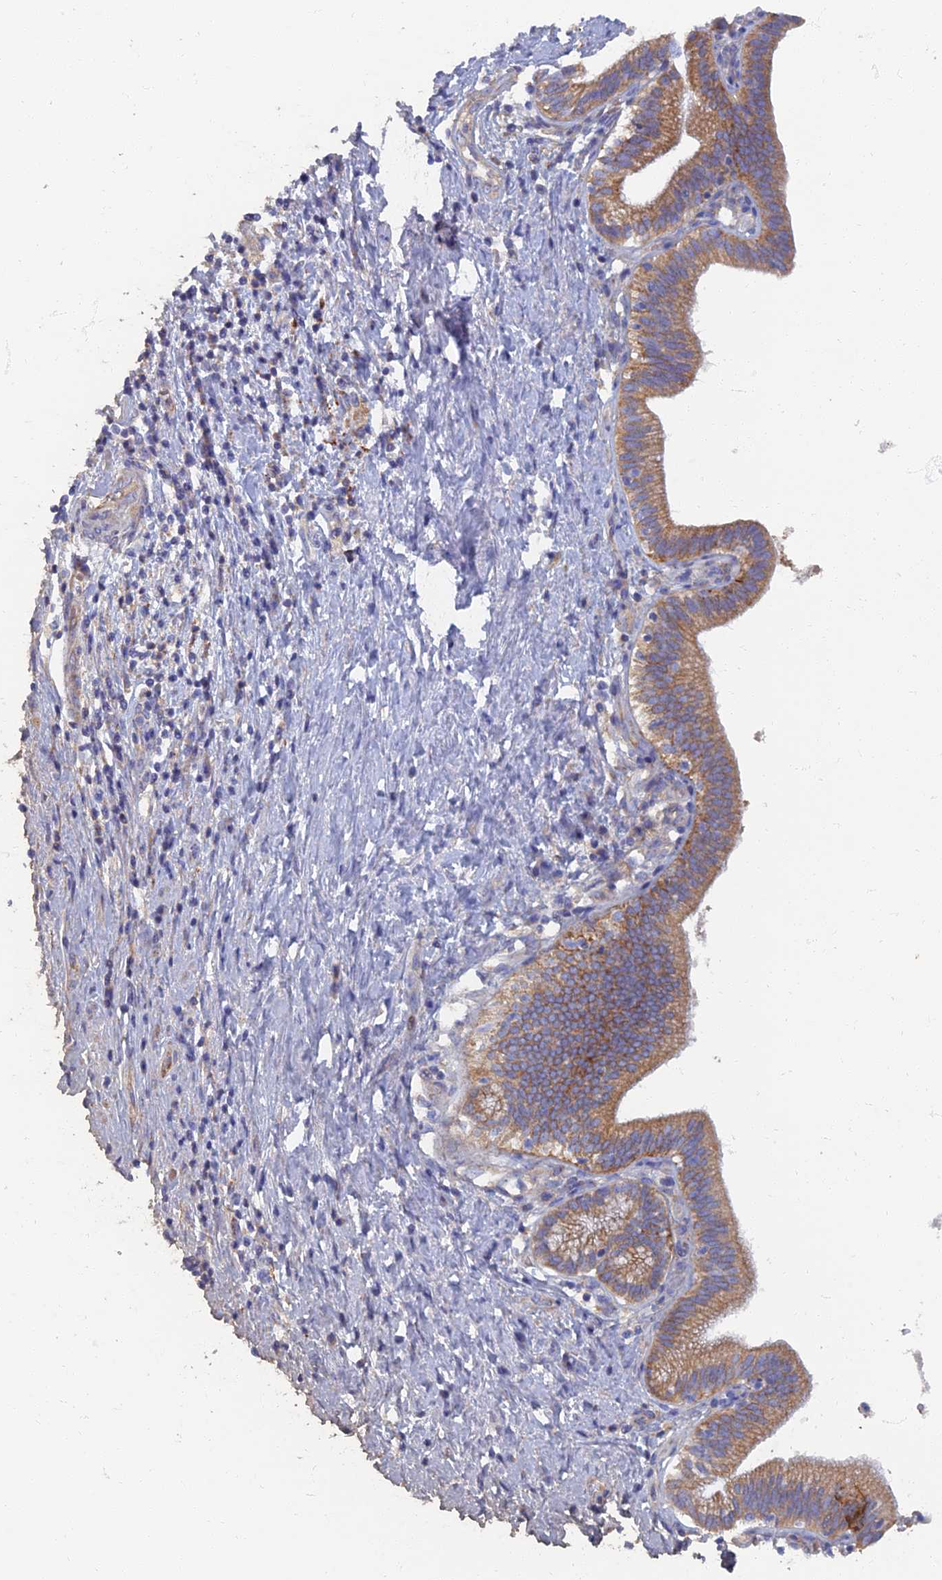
{"staining": {"intensity": "moderate", "quantity": ">75%", "location": "cytoplasmic/membranous"}, "tissue": "pancreatic cancer", "cell_type": "Tumor cells", "image_type": "cancer", "snomed": [{"axis": "morphology", "description": "Adenocarcinoma, NOS"}, {"axis": "topography", "description": "Pancreas"}], "caption": "Moderate cytoplasmic/membranous expression is appreciated in approximately >75% of tumor cells in pancreatic cancer (adenocarcinoma).", "gene": "TMEM44", "patient": {"sex": "female", "age": 73}}